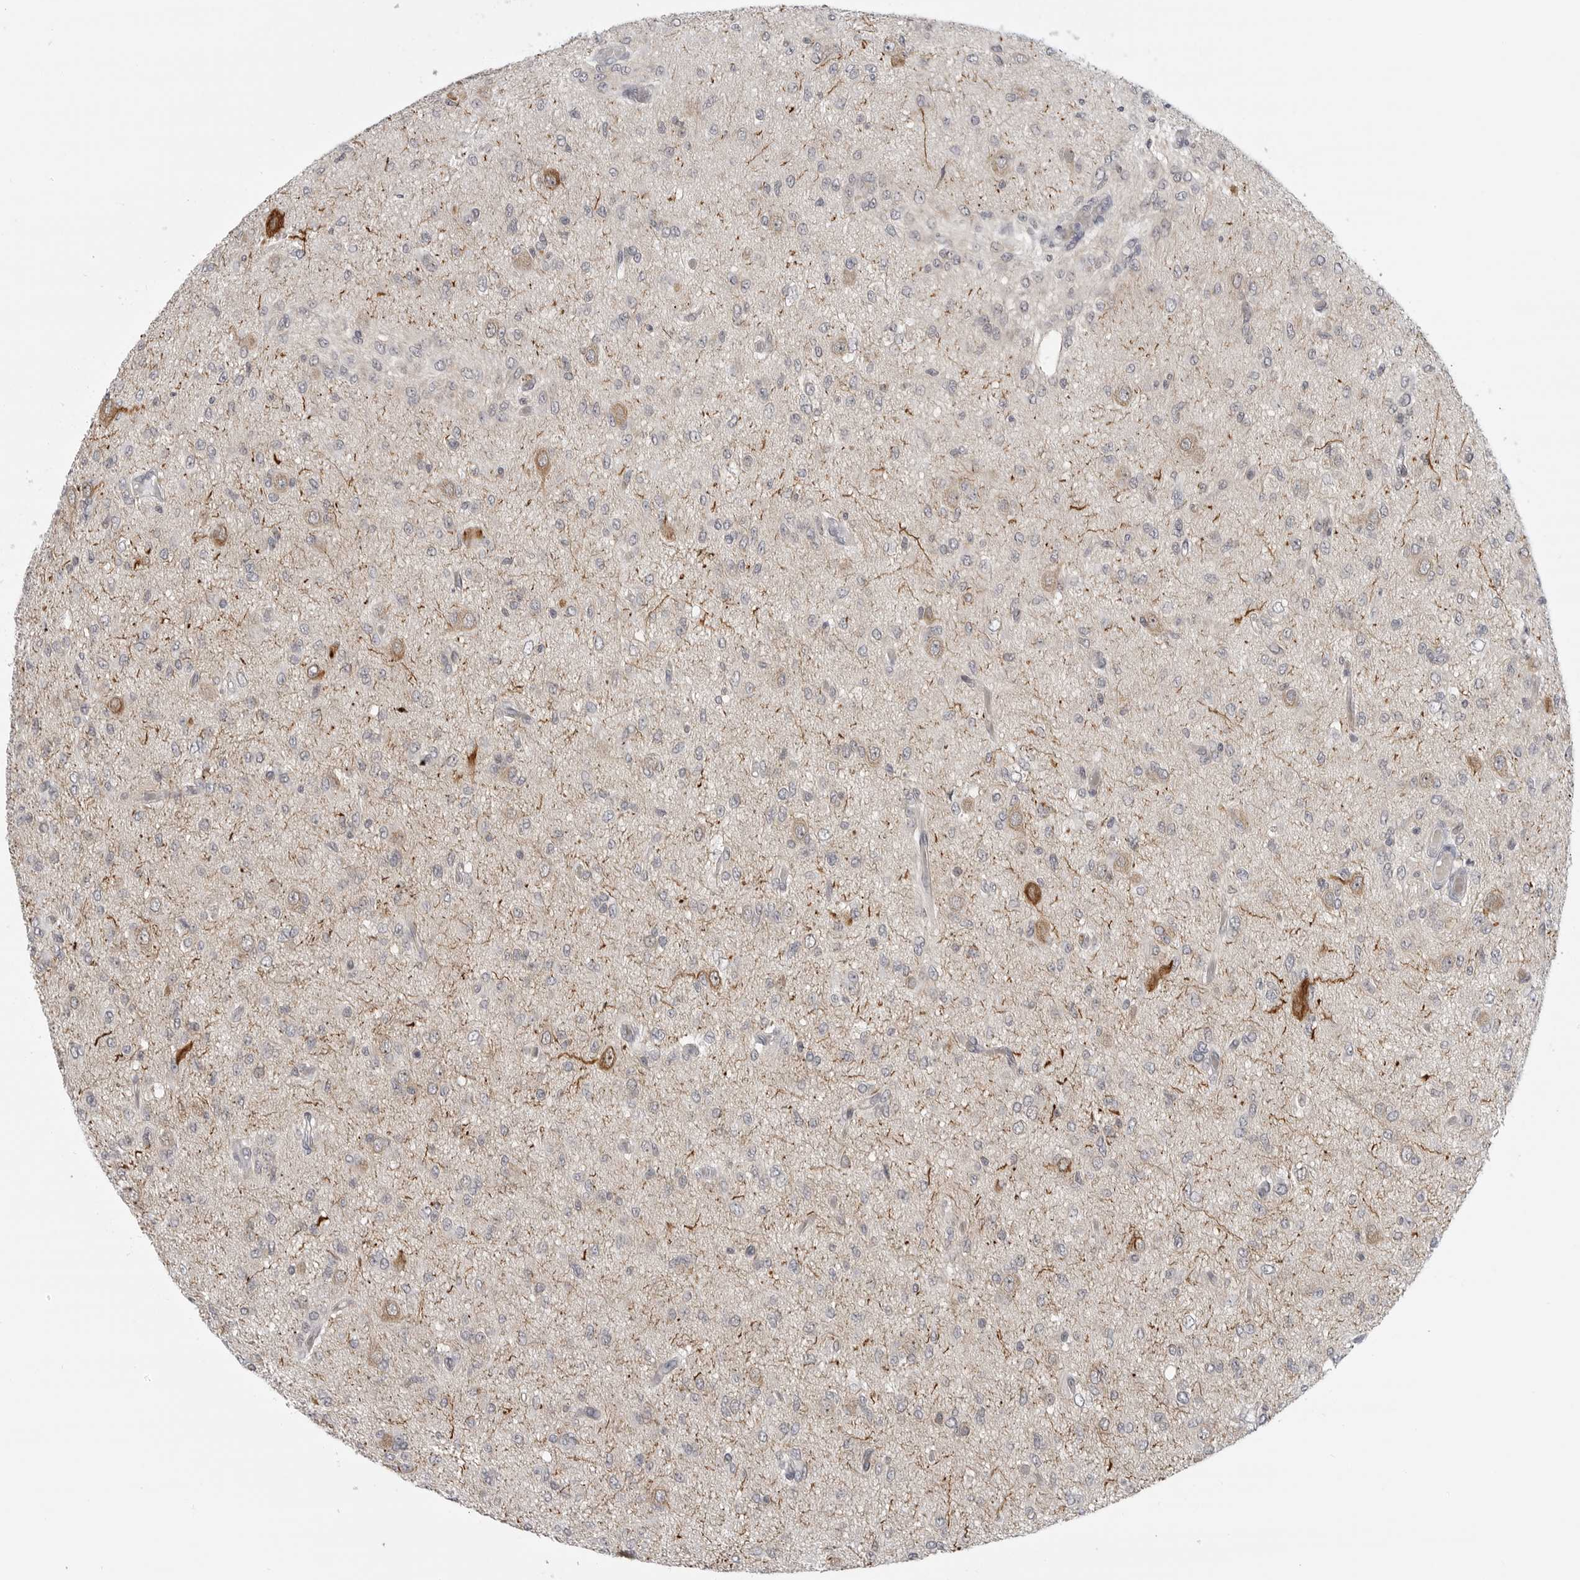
{"staining": {"intensity": "negative", "quantity": "none", "location": "none"}, "tissue": "glioma", "cell_type": "Tumor cells", "image_type": "cancer", "snomed": [{"axis": "morphology", "description": "Glioma, malignant, High grade"}, {"axis": "topography", "description": "Brain"}], "caption": "Glioma stained for a protein using immunohistochemistry (IHC) demonstrates no staining tumor cells.", "gene": "CEP295NL", "patient": {"sex": "female", "age": 59}}